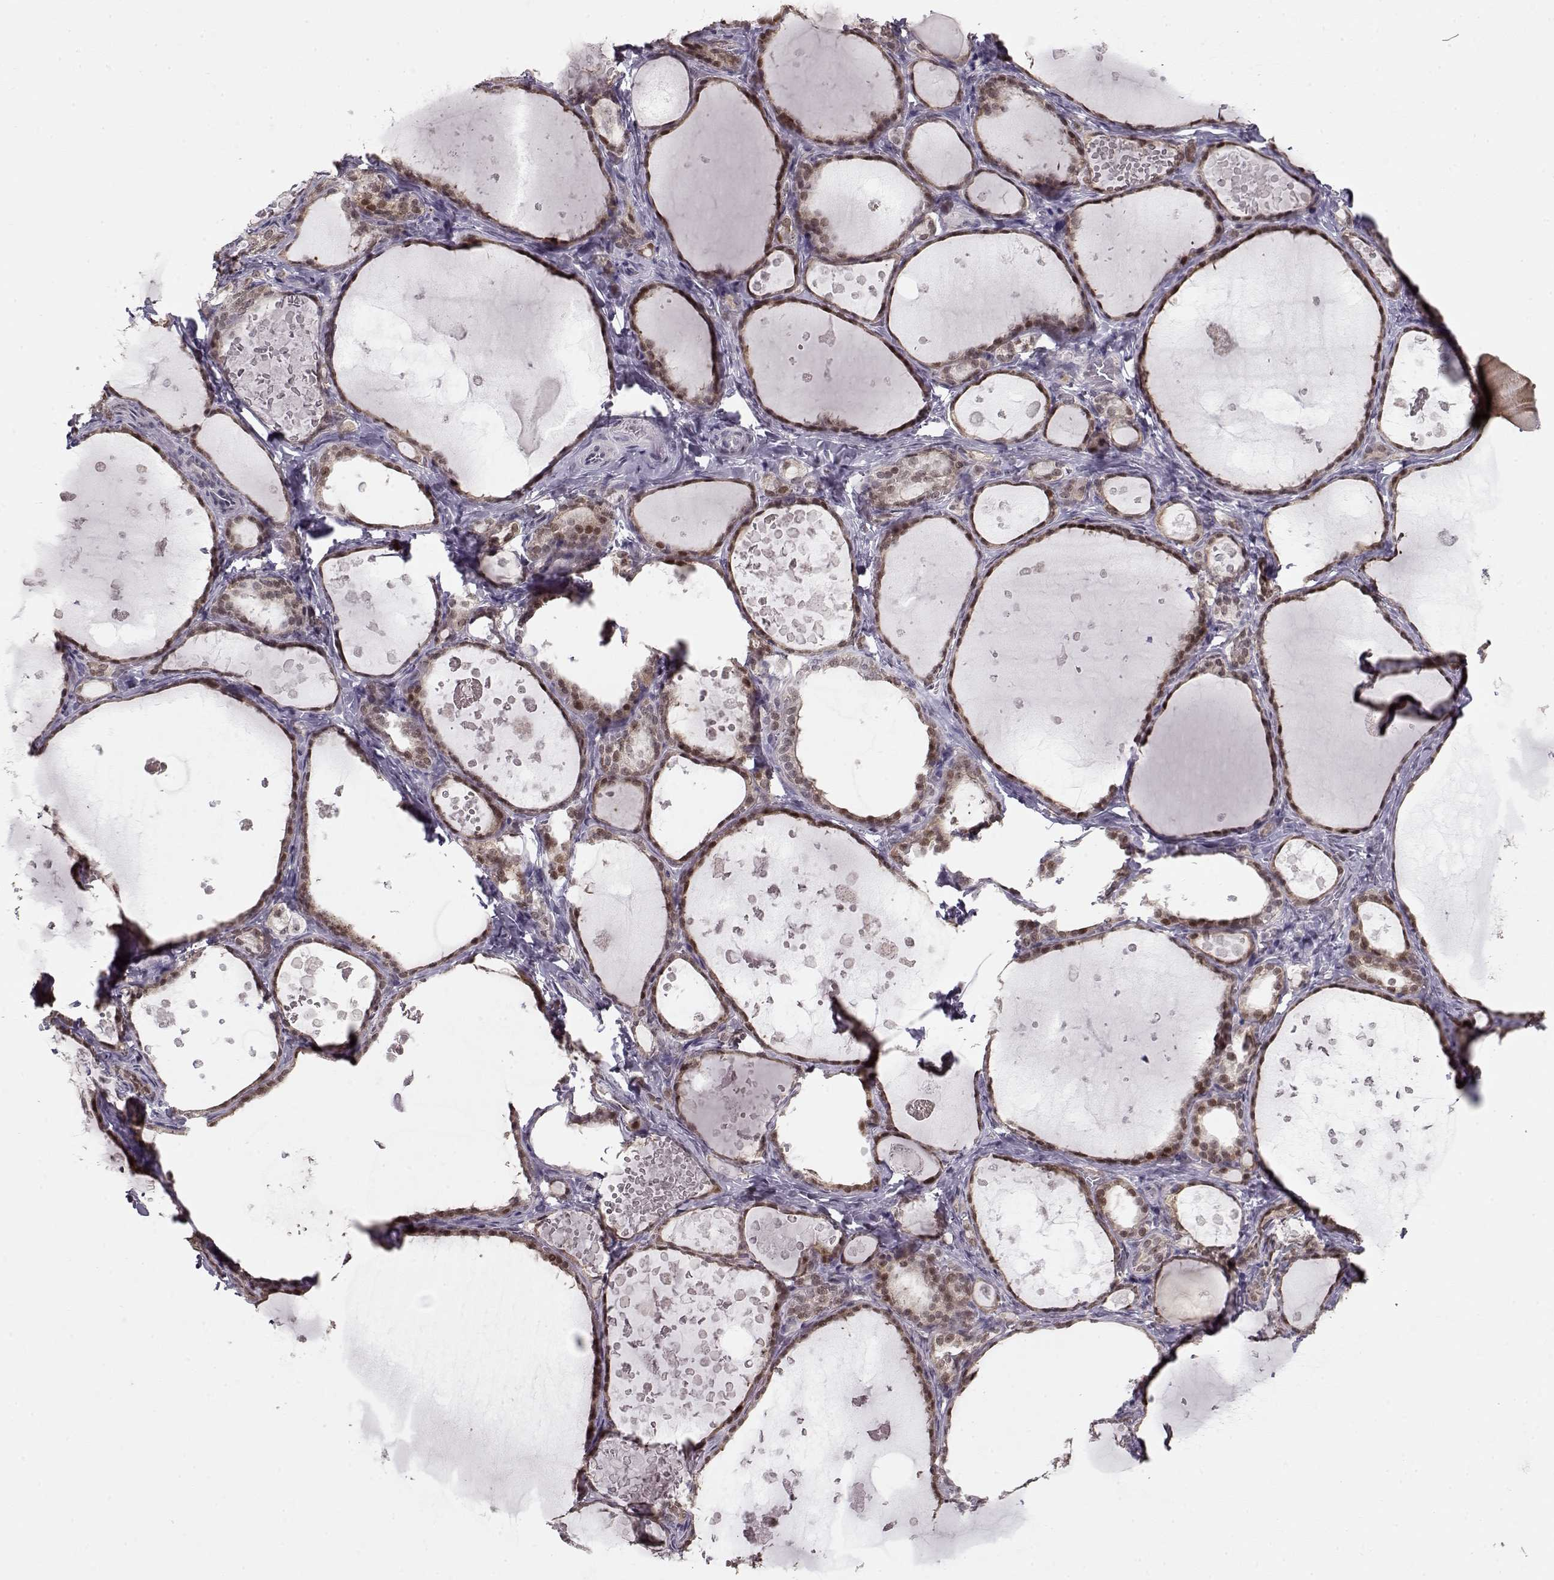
{"staining": {"intensity": "weak", "quantity": "25%-75%", "location": "cytoplasmic/membranous,nuclear"}, "tissue": "thyroid gland", "cell_type": "Glandular cells", "image_type": "normal", "snomed": [{"axis": "morphology", "description": "Normal tissue, NOS"}, {"axis": "topography", "description": "Thyroid gland"}], "caption": "This histopathology image shows IHC staining of normal human thyroid gland, with low weak cytoplasmic/membranous,nuclear staining in about 25%-75% of glandular cells.", "gene": "PCP4", "patient": {"sex": "female", "age": 56}}